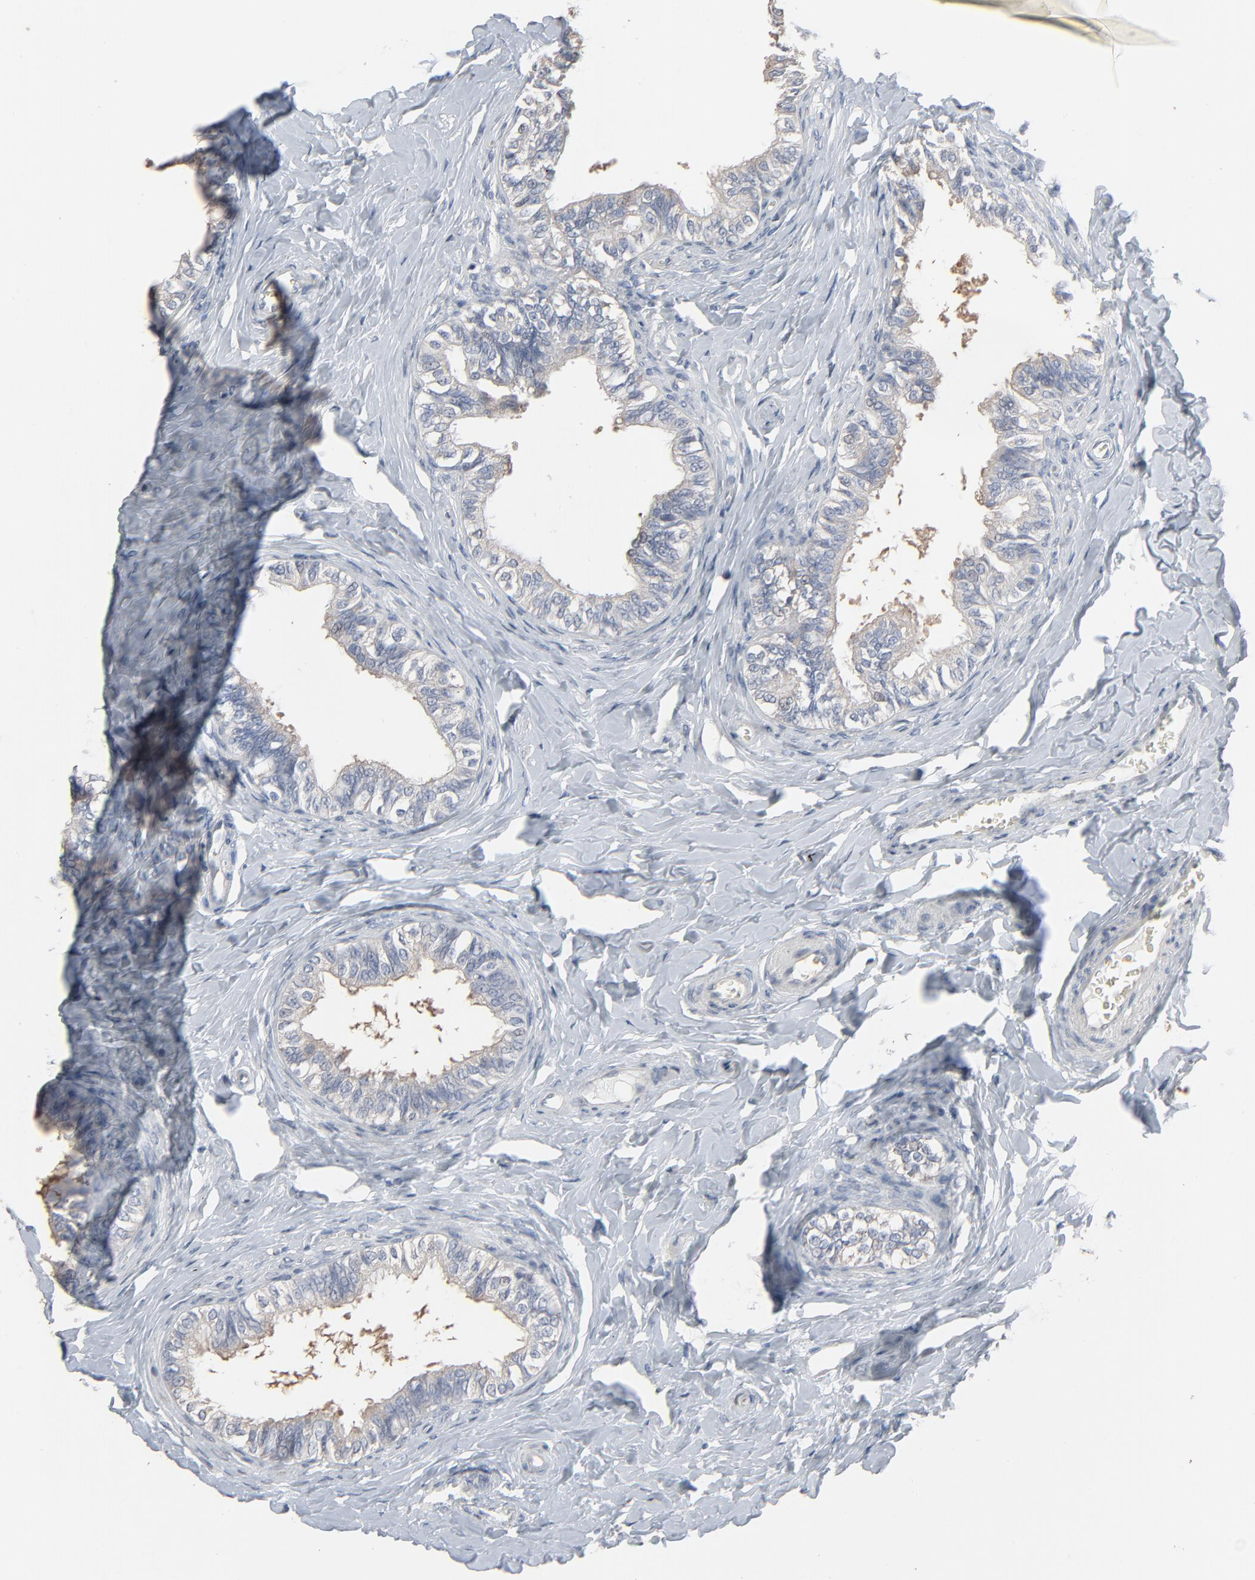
{"staining": {"intensity": "weak", "quantity": ">75%", "location": "cytoplasmic/membranous"}, "tissue": "epididymis", "cell_type": "Glandular cells", "image_type": "normal", "snomed": [{"axis": "morphology", "description": "Normal tissue, NOS"}, {"axis": "topography", "description": "Soft tissue"}, {"axis": "topography", "description": "Epididymis"}], "caption": "Epididymis stained with DAB immunohistochemistry (IHC) reveals low levels of weak cytoplasmic/membranous staining in about >75% of glandular cells.", "gene": "CCT5", "patient": {"sex": "male", "age": 26}}